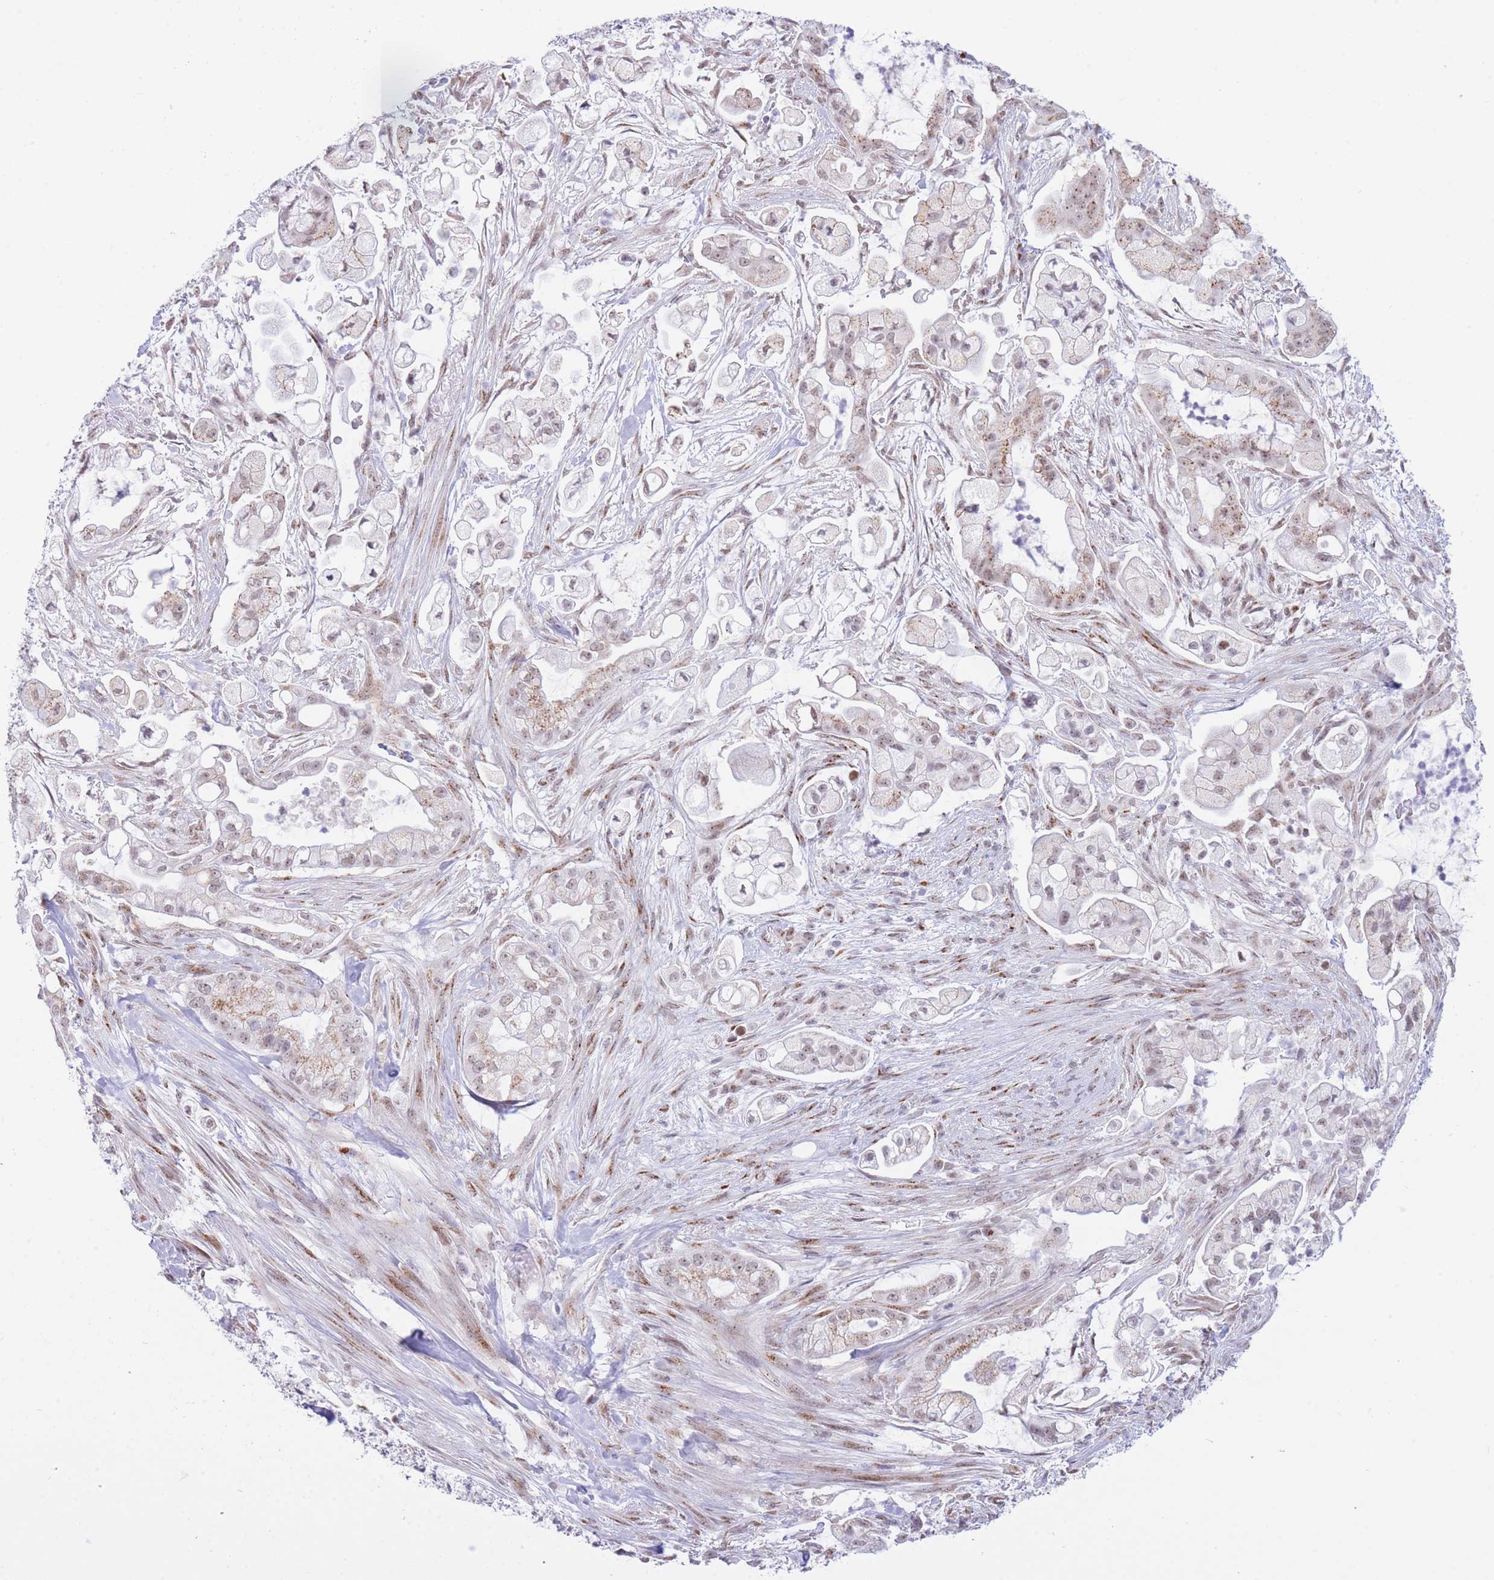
{"staining": {"intensity": "weak", "quantity": "25%-75%", "location": "cytoplasmic/membranous,nuclear"}, "tissue": "pancreatic cancer", "cell_type": "Tumor cells", "image_type": "cancer", "snomed": [{"axis": "morphology", "description": "Adenocarcinoma, NOS"}, {"axis": "topography", "description": "Pancreas"}], "caption": "Immunohistochemistry staining of pancreatic cancer (adenocarcinoma), which reveals low levels of weak cytoplasmic/membranous and nuclear expression in approximately 25%-75% of tumor cells indicating weak cytoplasmic/membranous and nuclear protein staining. The staining was performed using DAB (brown) for protein detection and nuclei were counterstained in hematoxylin (blue).", "gene": "INO80C", "patient": {"sex": "female", "age": 69}}